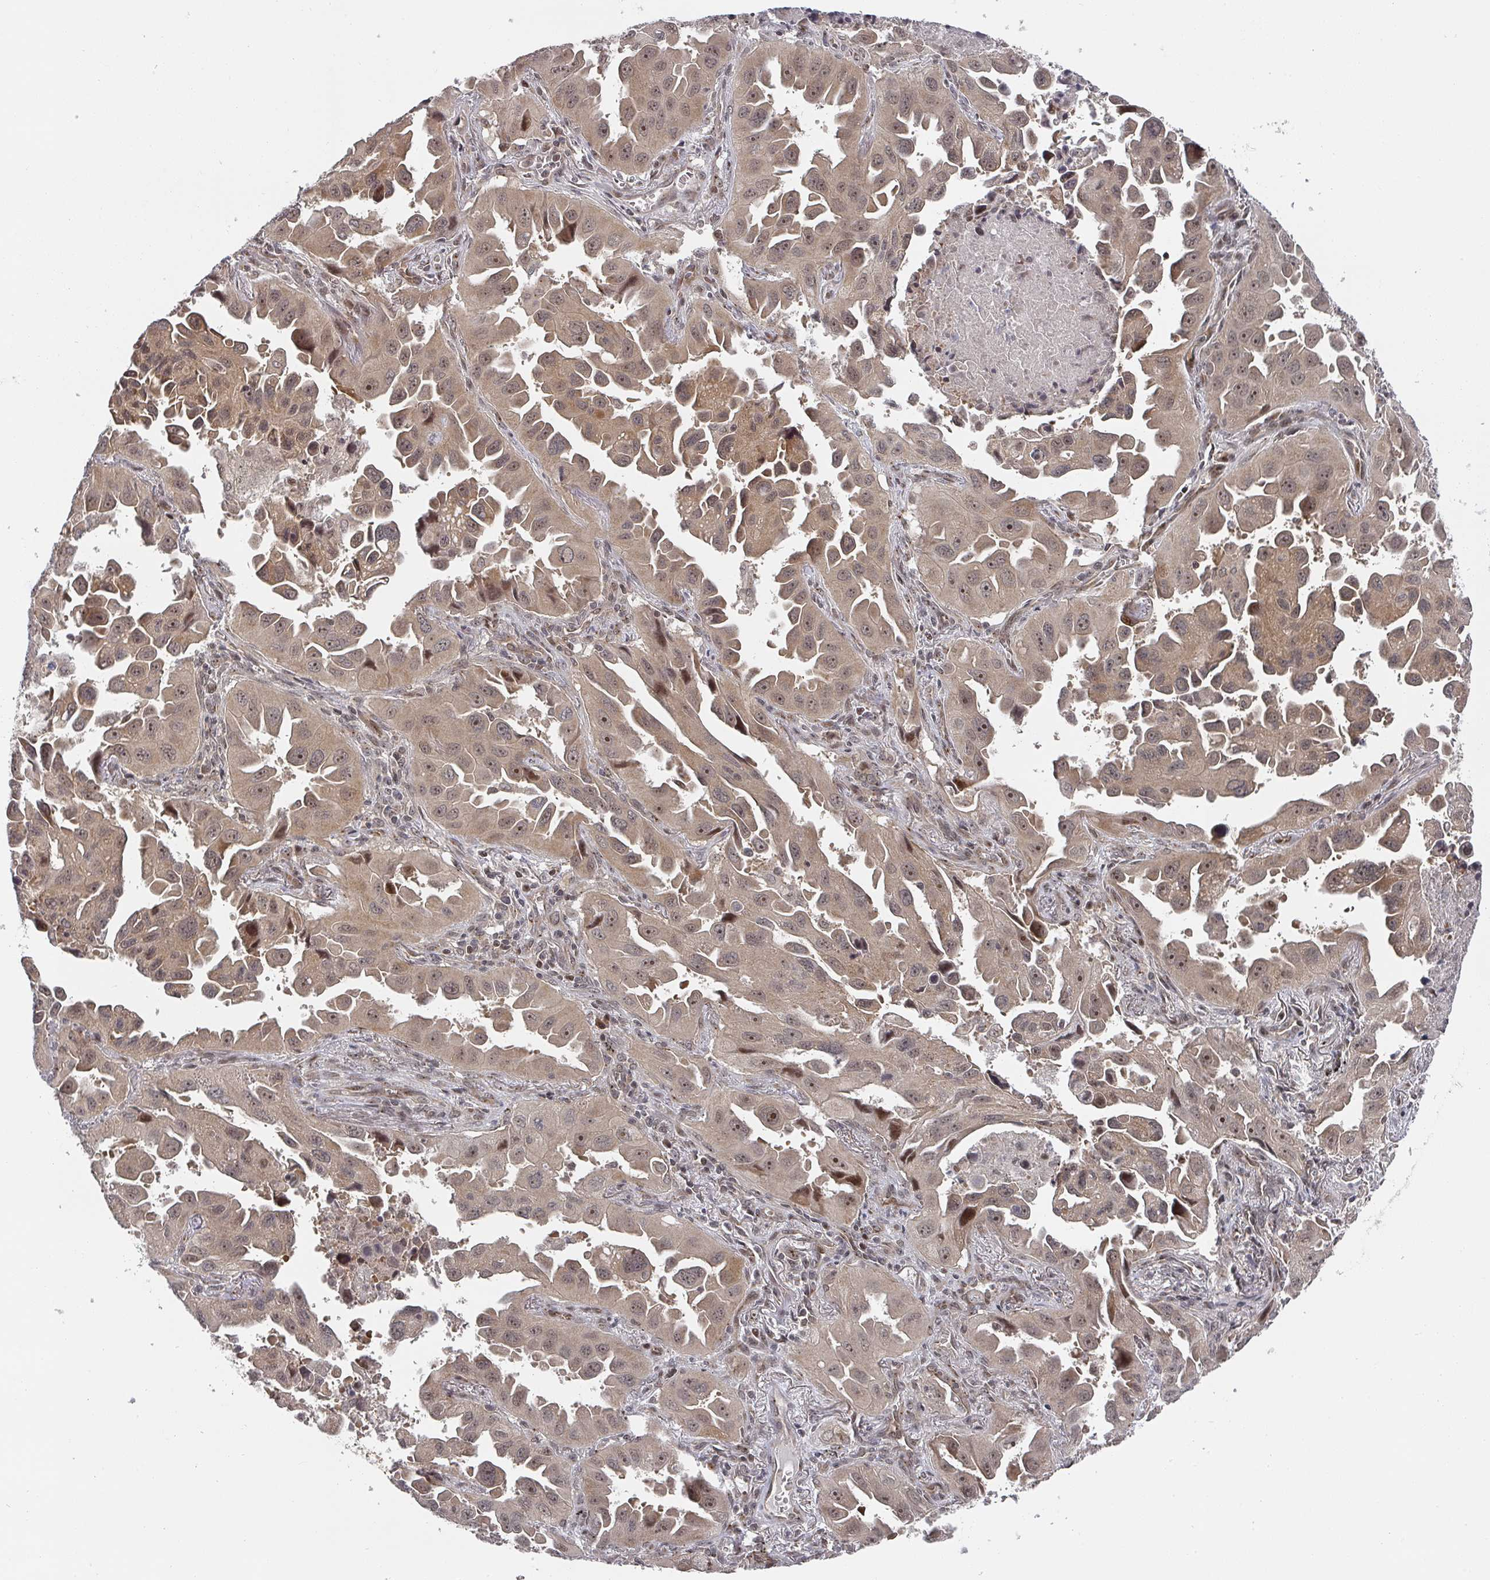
{"staining": {"intensity": "moderate", "quantity": ">75%", "location": "cytoplasmic/membranous,nuclear"}, "tissue": "lung cancer", "cell_type": "Tumor cells", "image_type": "cancer", "snomed": [{"axis": "morphology", "description": "Adenocarcinoma, NOS"}, {"axis": "topography", "description": "Lung"}], "caption": "An IHC photomicrograph of tumor tissue is shown. Protein staining in brown highlights moderate cytoplasmic/membranous and nuclear positivity in lung adenocarcinoma within tumor cells.", "gene": "KIF1C", "patient": {"sex": "male", "age": 66}}